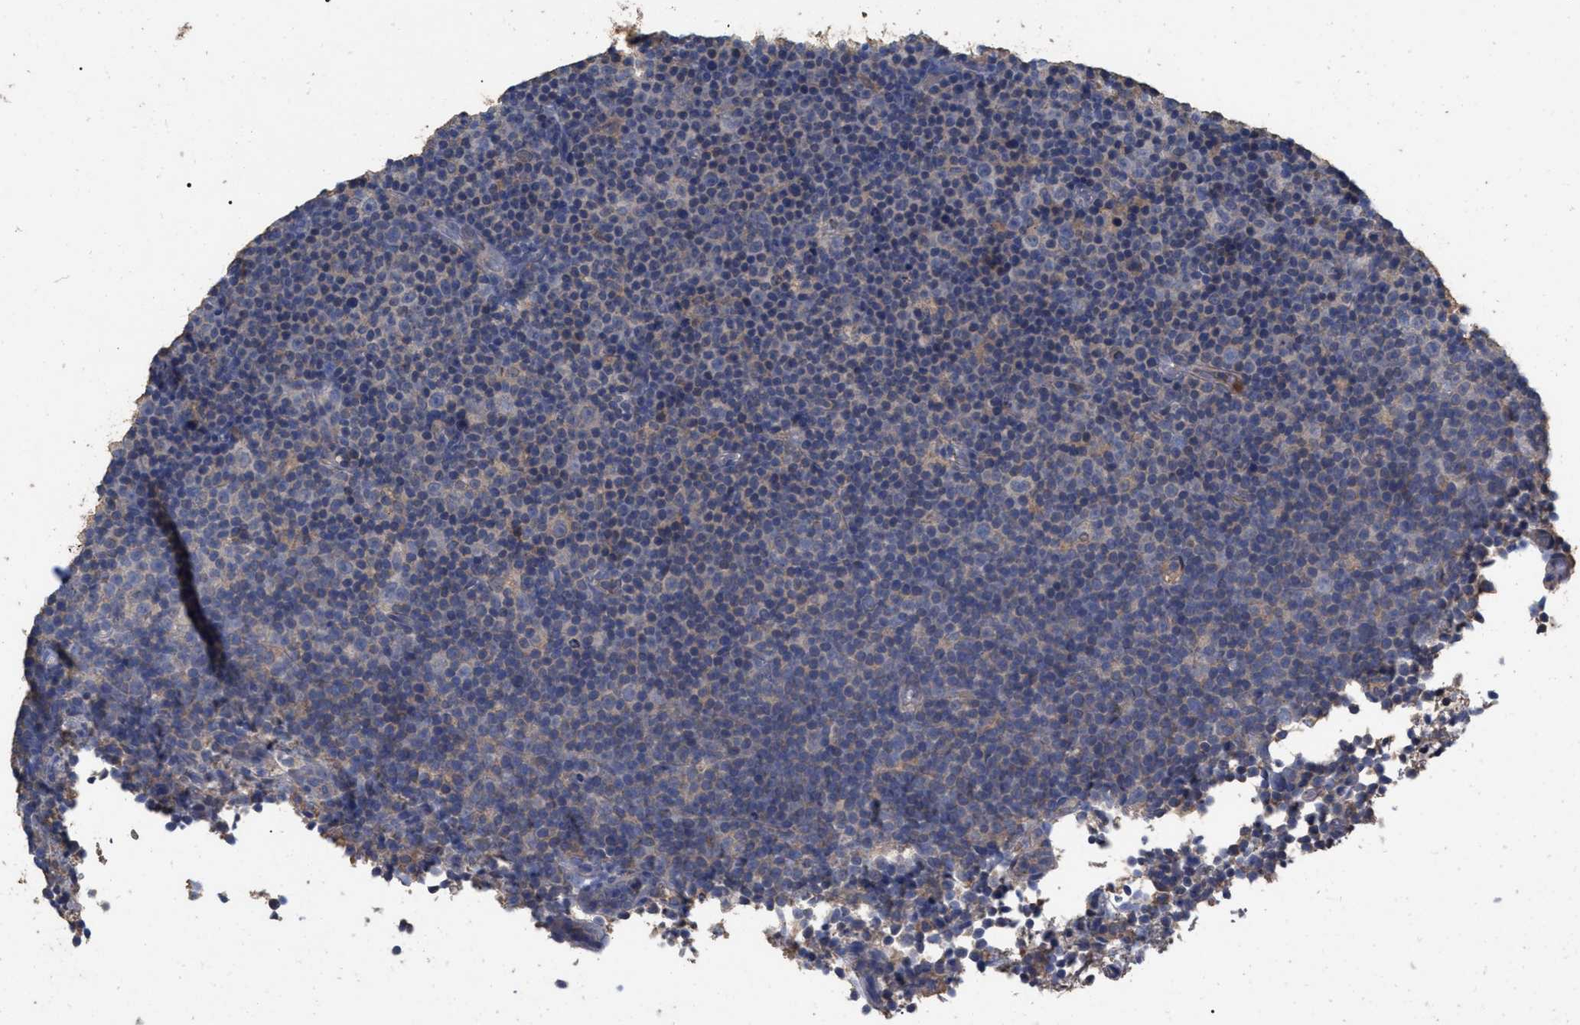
{"staining": {"intensity": "negative", "quantity": "none", "location": "none"}, "tissue": "lymphoma", "cell_type": "Tumor cells", "image_type": "cancer", "snomed": [{"axis": "morphology", "description": "Malignant lymphoma, non-Hodgkin's type, Low grade"}, {"axis": "topography", "description": "Lymph node"}], "caption": "This image is of low-grade malignant lymphoma, non-Hodgkin's type stained with IHC to label a protein in brown with the nuclei are counter-stained blue. There is no expression in tumor cells. Brightfield microscopy of IHC stained with DAB (3,3'-diaminobenzidine) (brown) and hematoxylin (blue), captured at high magnification.", "gene": "GPR179", "patient": {"sex": "female", "age": 67}}